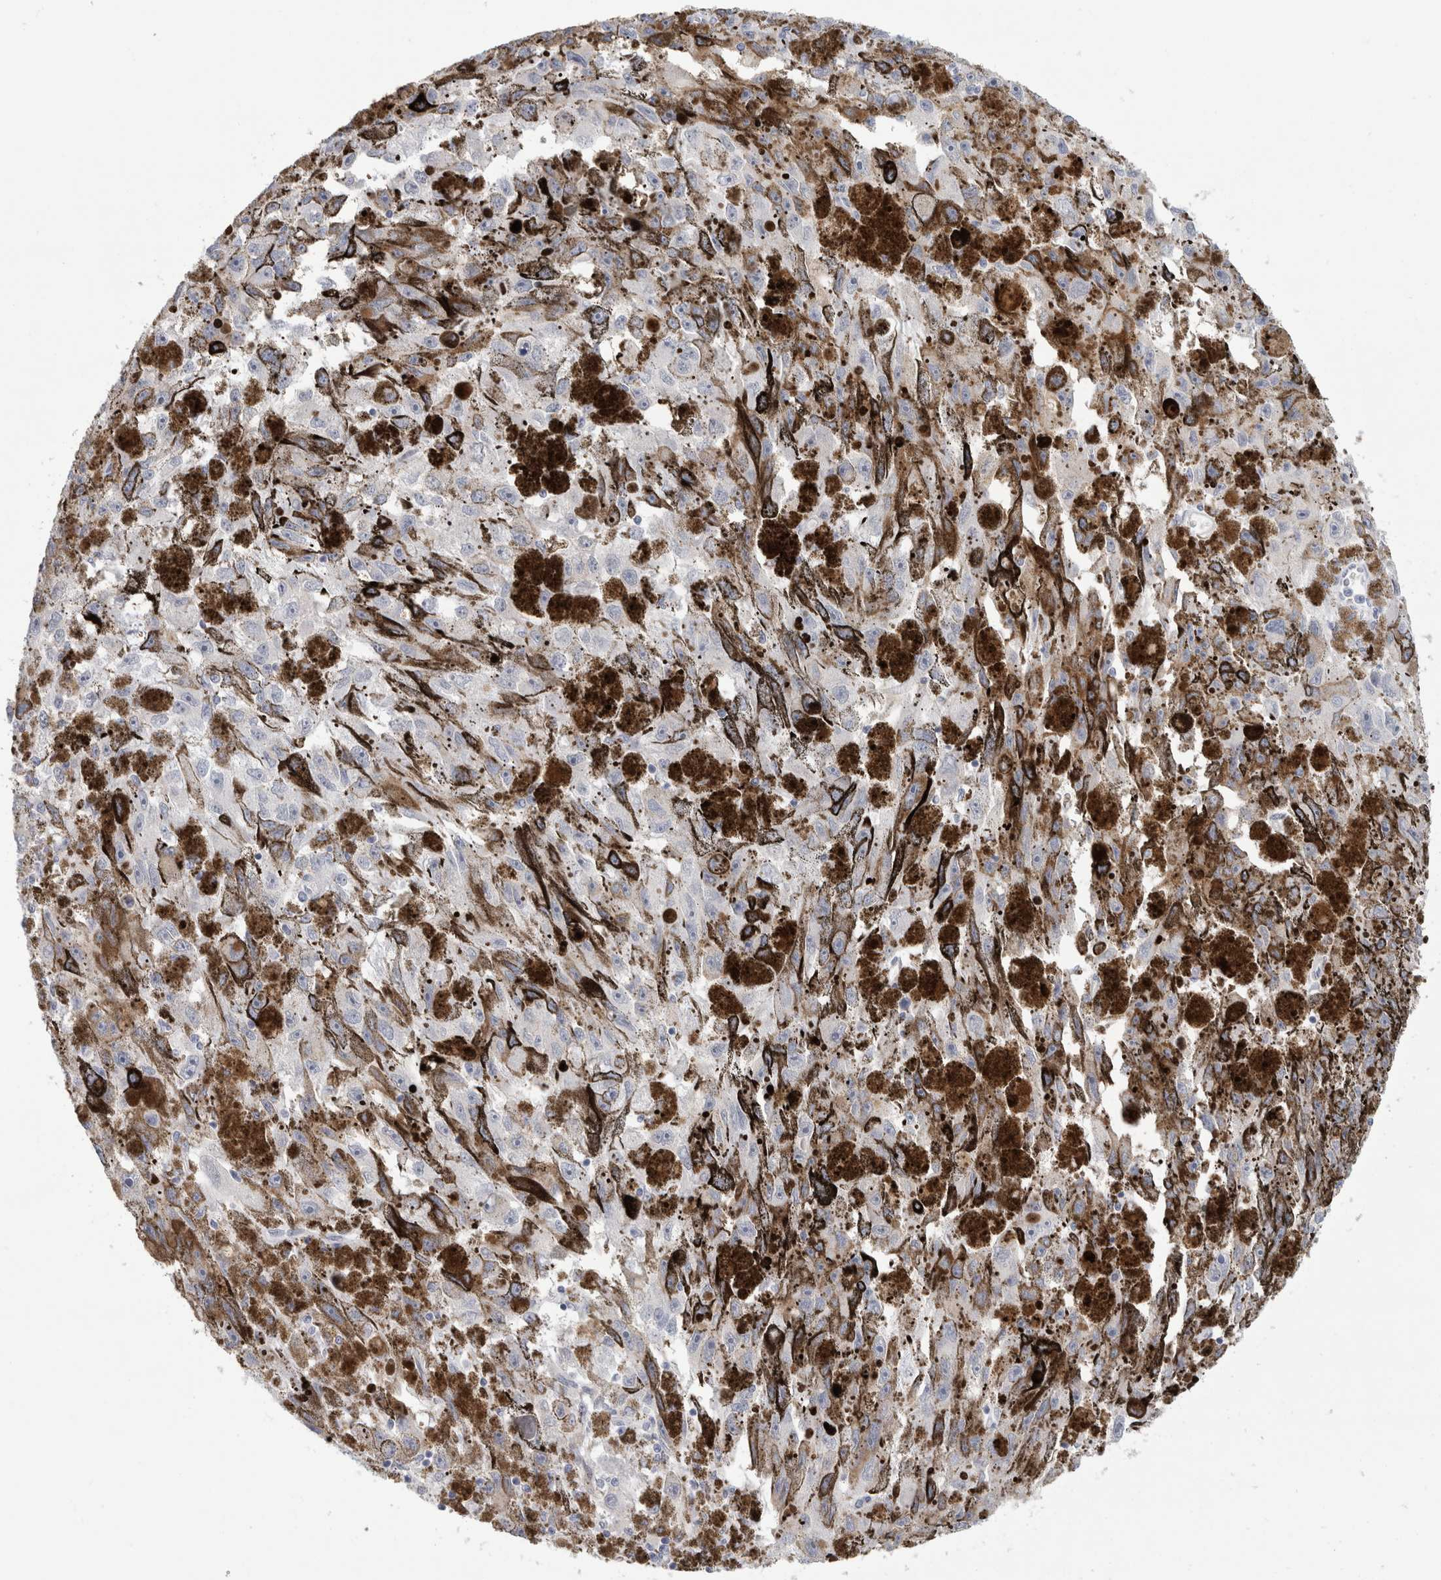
{"staining": {"intensity": "negative", "quantity": "none", "location": "none"}, "tissue": "melanoma", "cell_type": "Tumor cells", "image_type": "cancer", "snomed": [{"axis": "morphology", "description": "Malignant melanoma, NOS"}, {"axis": "topography", "description": "Skin"}], "caption": "A histopathology image of malignant melanoma stained for a protein demonstrates no brown staining in tumor cells.", "gene": "IL6", "patient": {"sex": "female", "age": 104}}